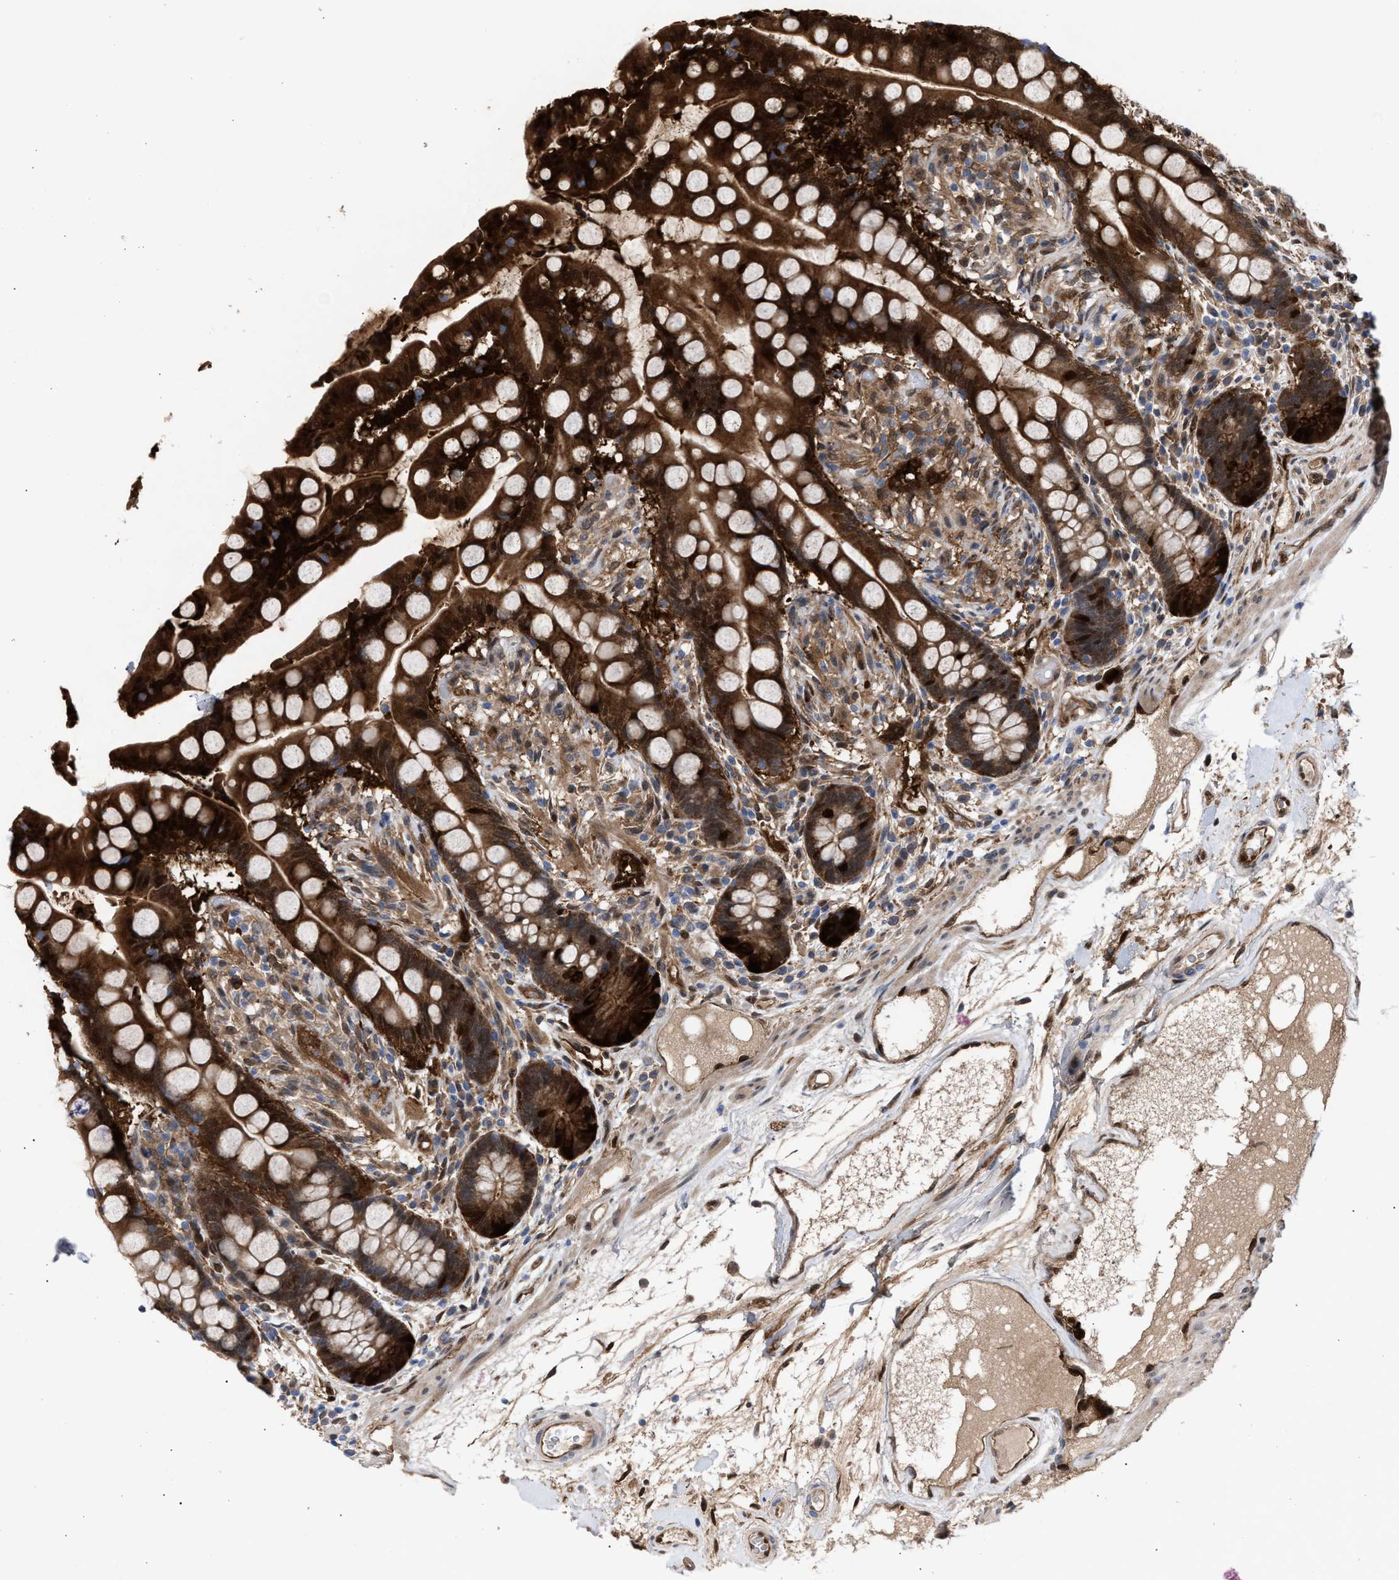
{"staining": {"intensity": "moderate", "quantity": ">75%", "location": "cytoplasmic/membranous,nuclear"}, "tissue": "colon", "cell_type": "Endothelial cells", "image_type": "normal", "snomed": [{"axis": "morphology", "description": "Normal tissue, NOS"}, {"axis": "topography", "description": "Colon"}], "caption": "Benign colon was stained to show a protein in brown. There is medium levels of moderate cytoplasmic/membranous,nuclear positivity in about >75% of endothelial cells.", "gene": "TP53I3", "patient": {"sex": "male", "age": 73}}